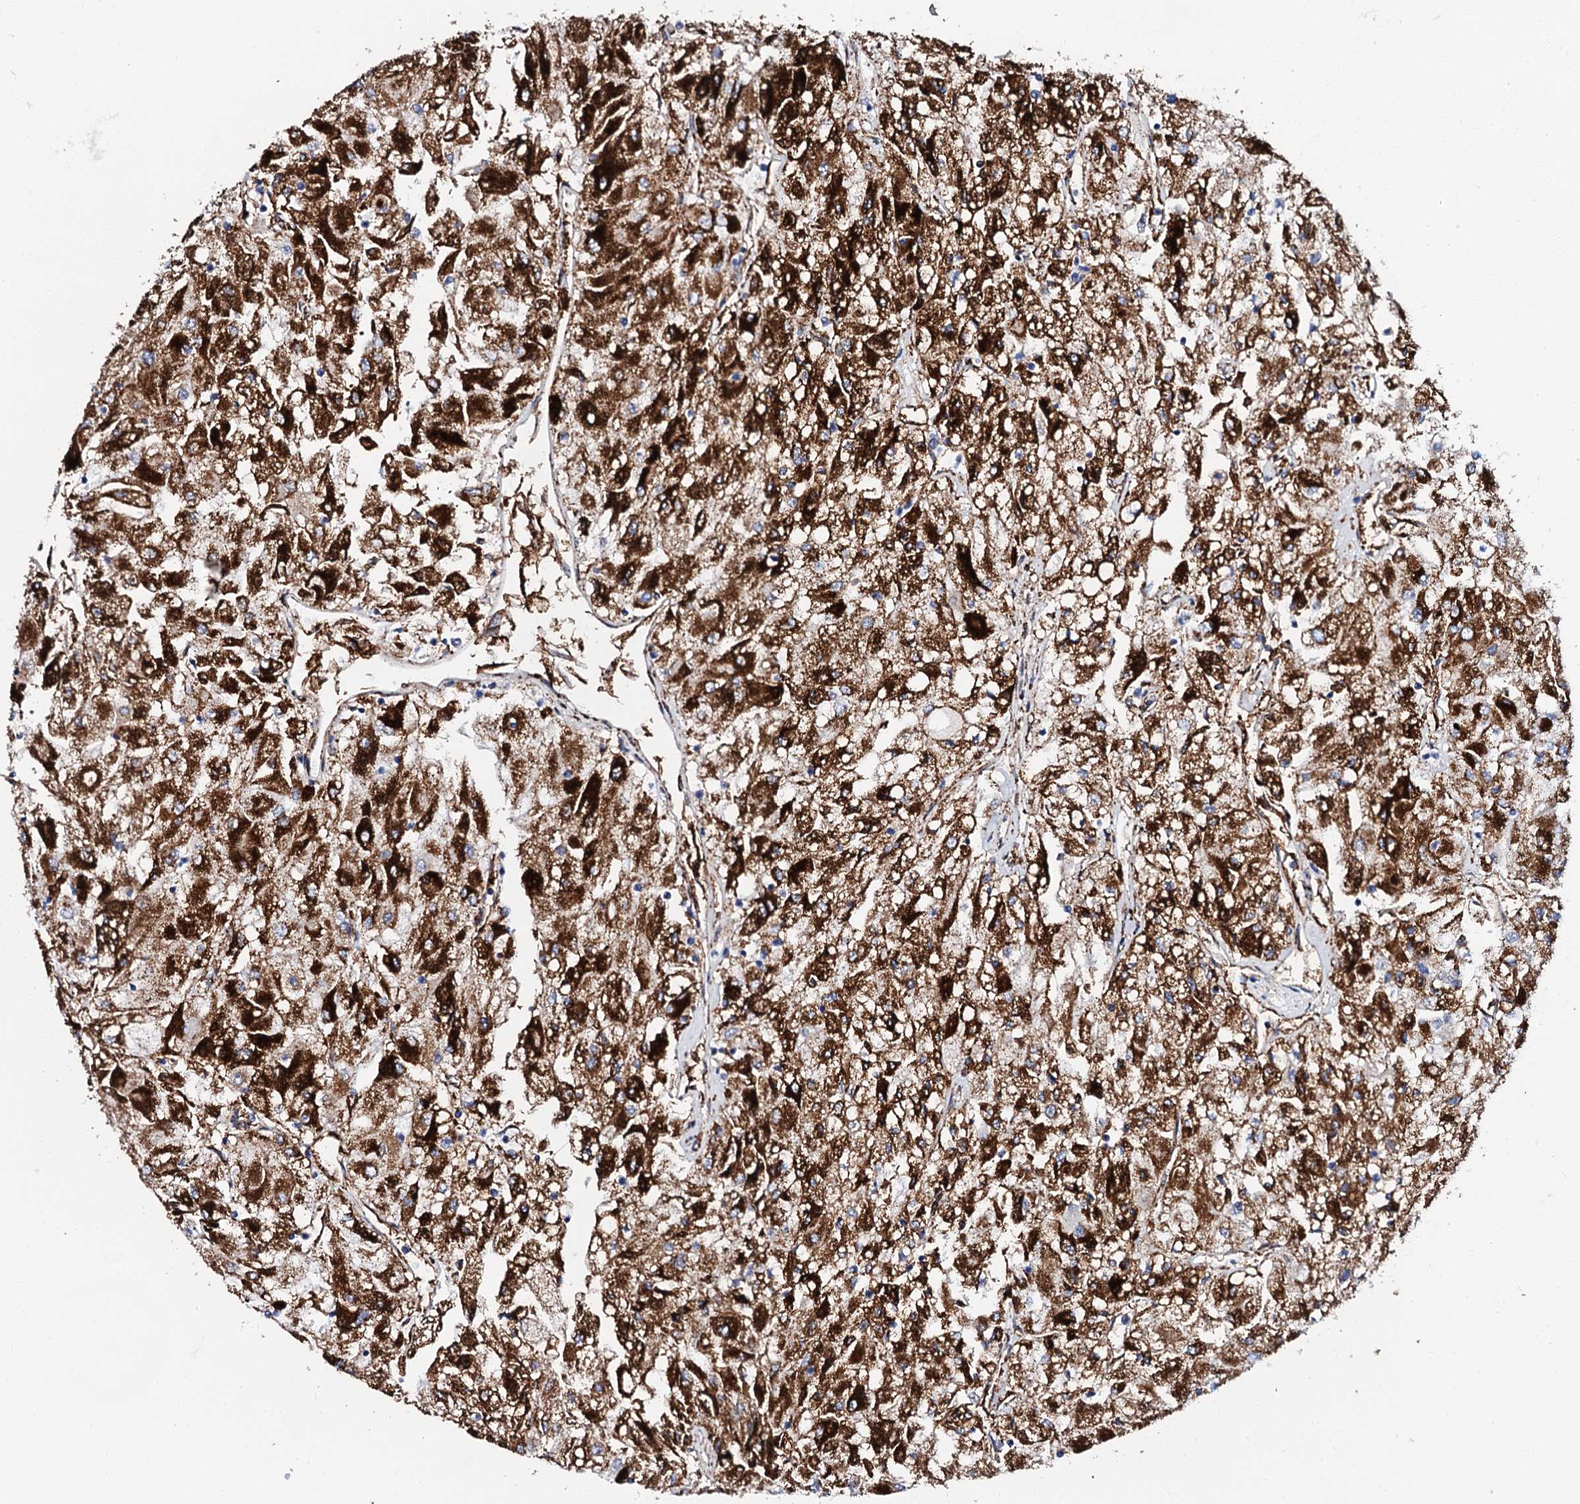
{"staining": {"intensity": "strong", "quantity": ">75%", "location": "cytoplasmic/membranous"}, "tissue": "renal cancer", "cell_type": "Tumor cells", "image_type": "cancer", "snomed": [{"axis": "morphology", "description": "Adenocarcinoma, NOS"}, {"axis": "topography", "description": "Kidney"}], "caption": "Strong cytoplasmic/membranous expression is appreciated in about >75% of tumor cells in renal adenocarcinoma.", "gene": "MED13L", "patient": {"sex": "male", "age": 80}}